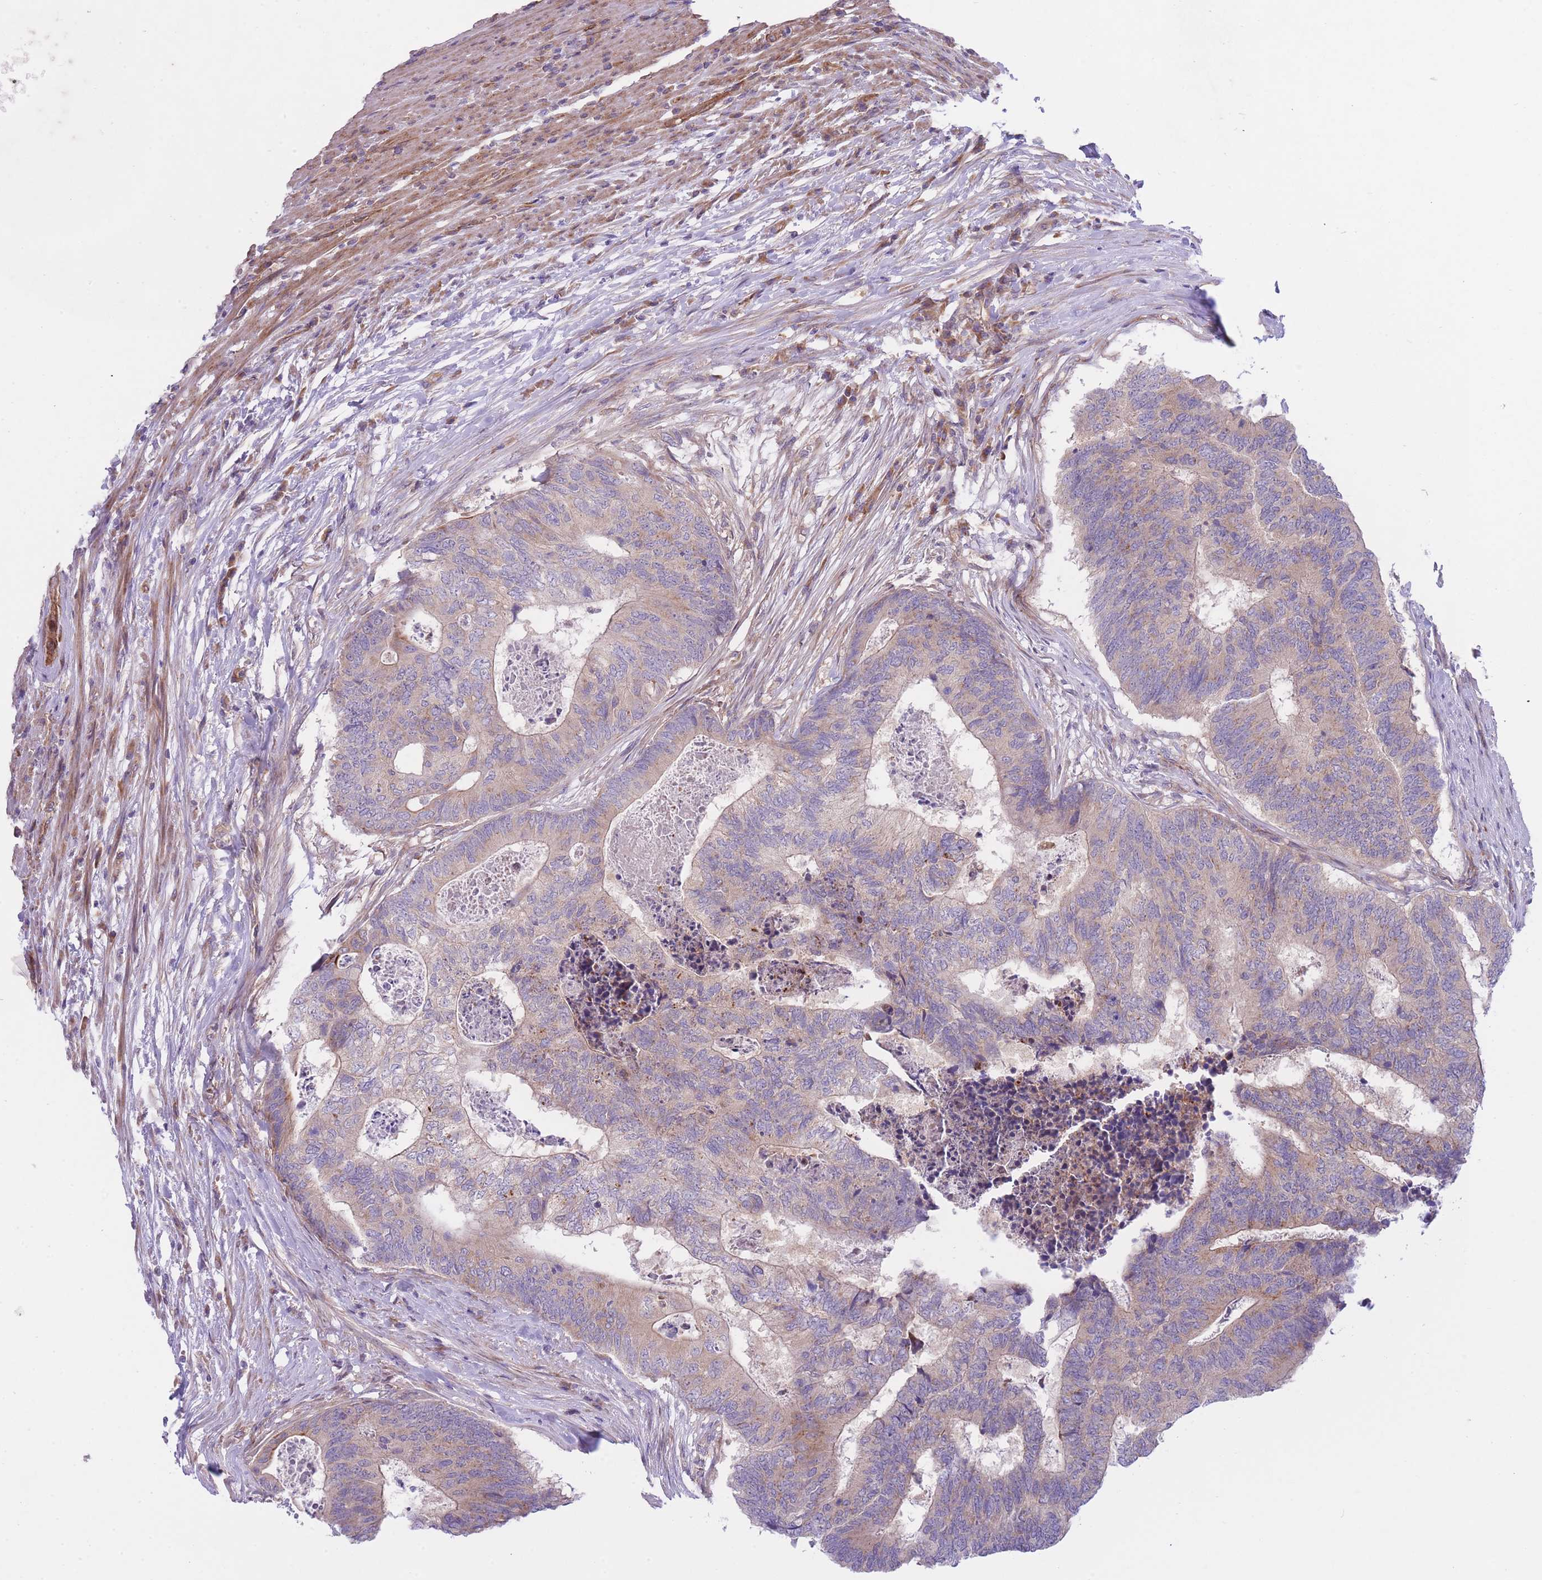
{"staining": {"intensity": "weak", "quantity": "25%-75%", "location": "cytoplasmic/membranous"}, "tissue": "colorectal cancer", "cell_type": "Tumor cells", "image_type": "cancer", "snomed": [{"axis": "morphology", "description": "Adenocarcinoma, NOS"}, {"axis": "topography", "description": "Colon"}], "caption": "Adenocarcinoma (colorectal) stained with a protein marker displays weak staining in tumor cells.", "gene": "CHAC1", "patient": {"sex": "female", "age": 67}}